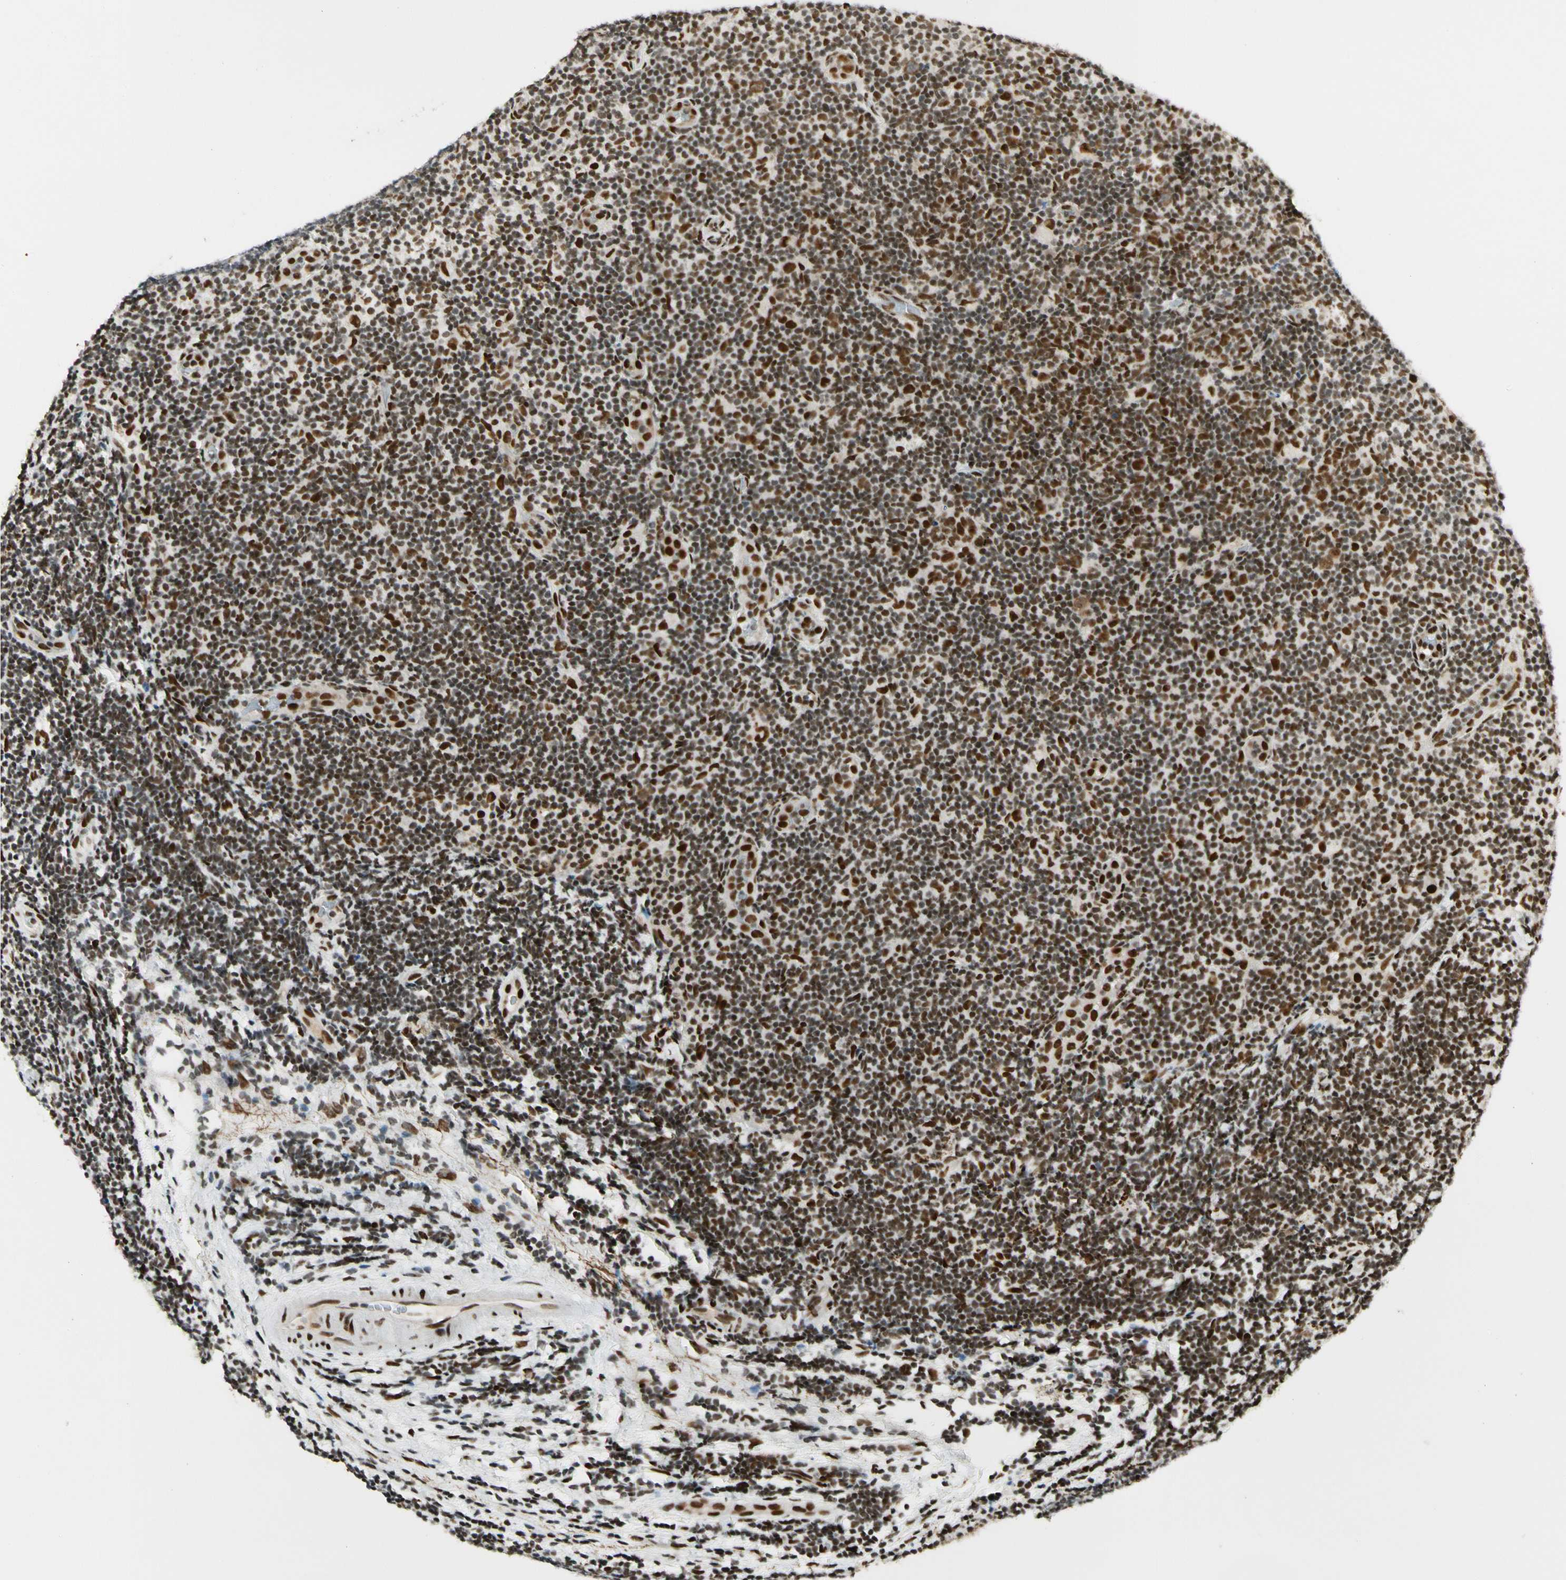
{"staining": {"intensity": "strong", "quantity": ">75%", "location": "nuclear"}, "tissue": "lymphoma", "cell_type": "Tumor cells", "image_type": "cancer", "snomed": [{"axis": "morphology", "description": "Malignant lymphoma, non-Hodgkin's type, Low grade"}, {"axis": "topography", "description": "Lymph node"}], "caption": "Protein positivity by IHC demonstrates strong nuclear staining in about >75% of tumor cells in lymphoma.", "gene": "FUS", "patient": {"sex": "male", "age": 83}}